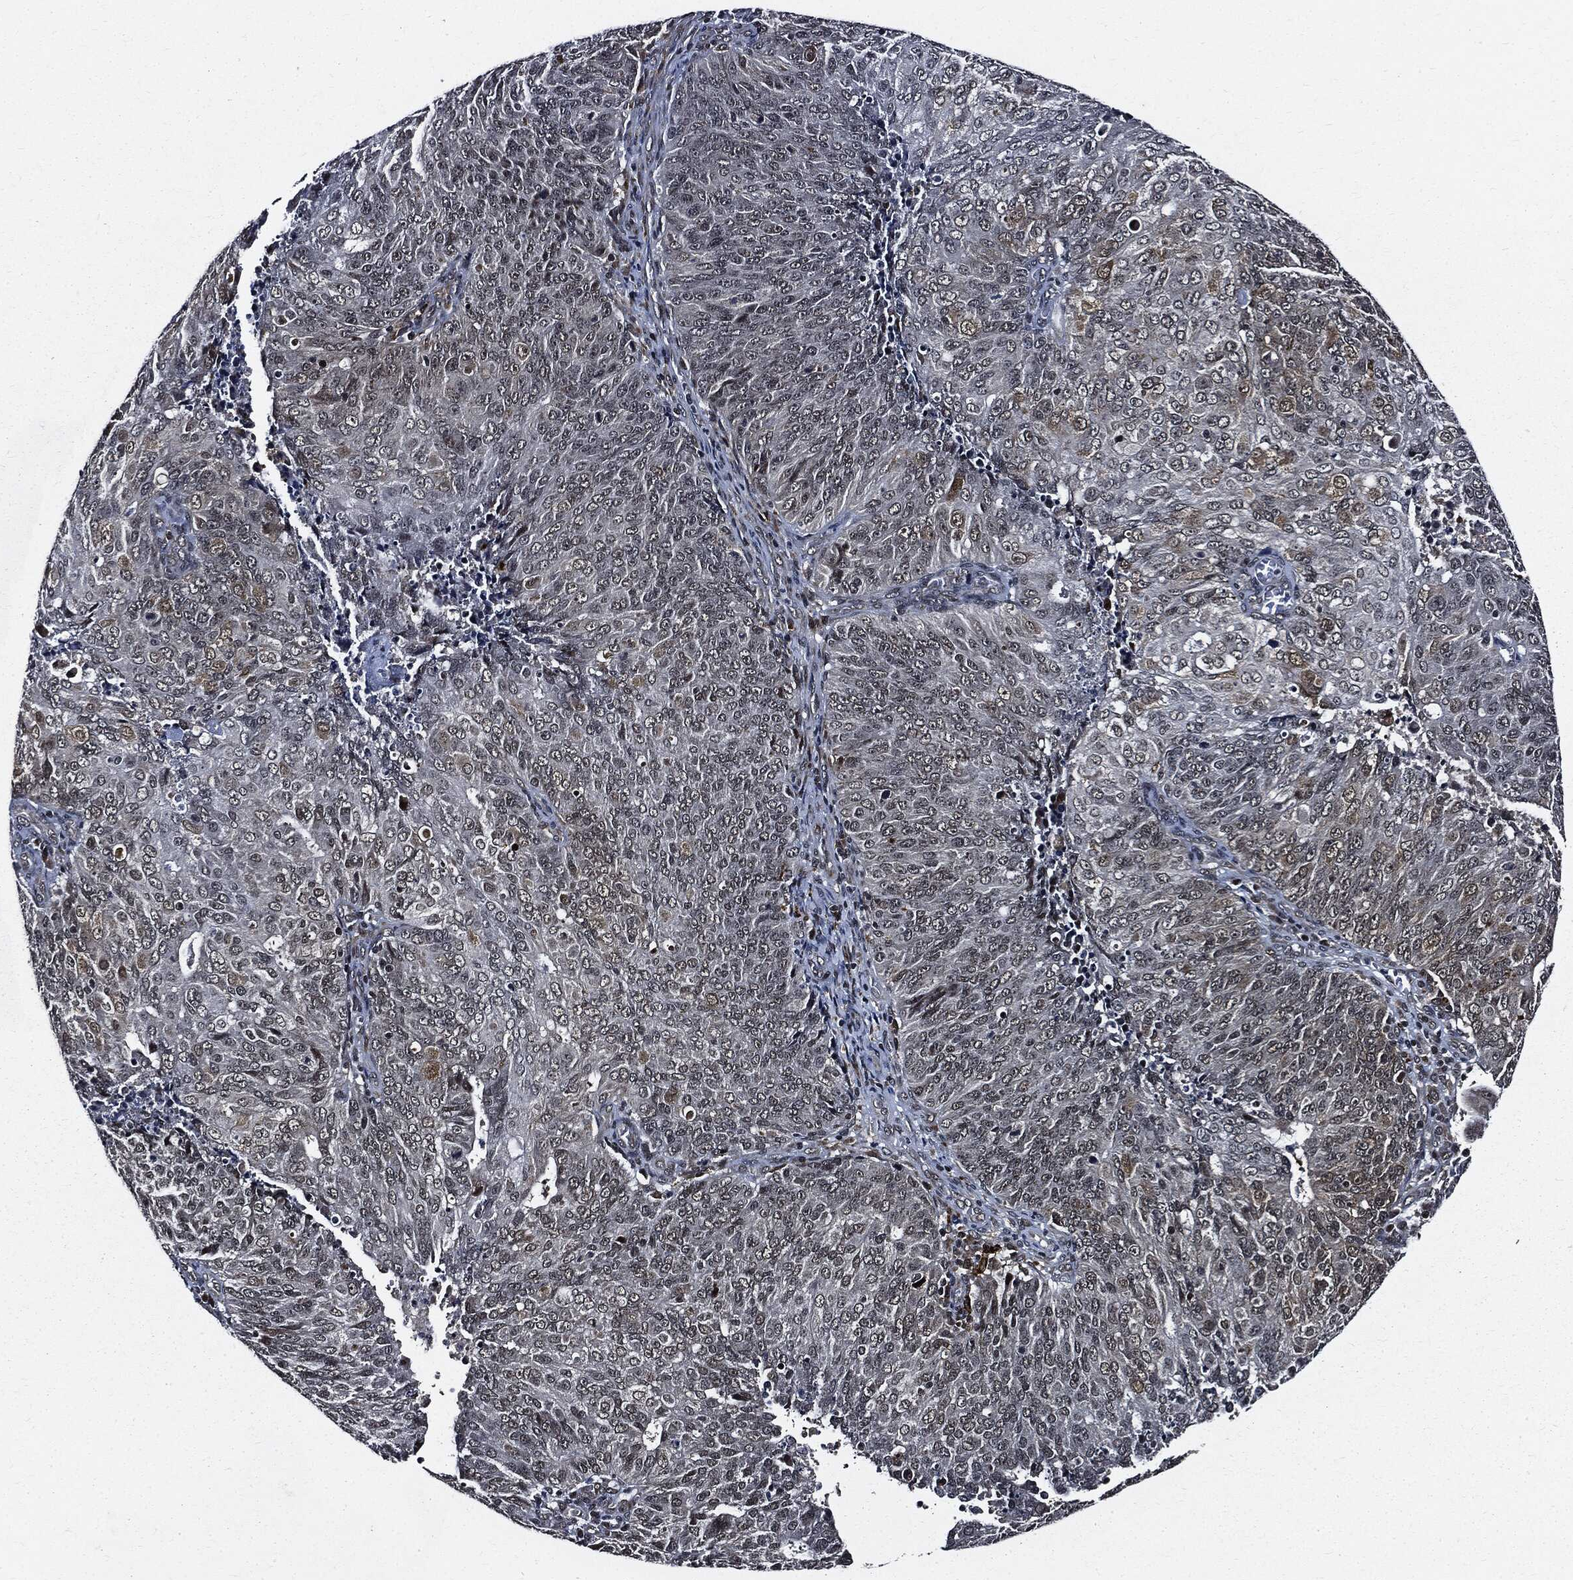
{"staining": {"intensity": "negative", "quantity": "none", "location": "none"}, "tissue": "endometrial cancer", "cell_type": "Tumor cells", "image_type": "cancer", "snomed": [{"axis": "morphology", "description": "Adenocarcinoma, NOS"}, {"axis": "topography", "description": "Endometrium"}], "caption": "Immunohistochemistry (IHC) photomicrograph of neoplastic tissue: human endometrial cancer (adenocarcinoma) stained with DAB shows no significant protein staining in tumor cells. (IHC, brightfield microscopy, high magnification).", "gene": "SUGT1", "patient": {"sex": "female", "age": 82}}